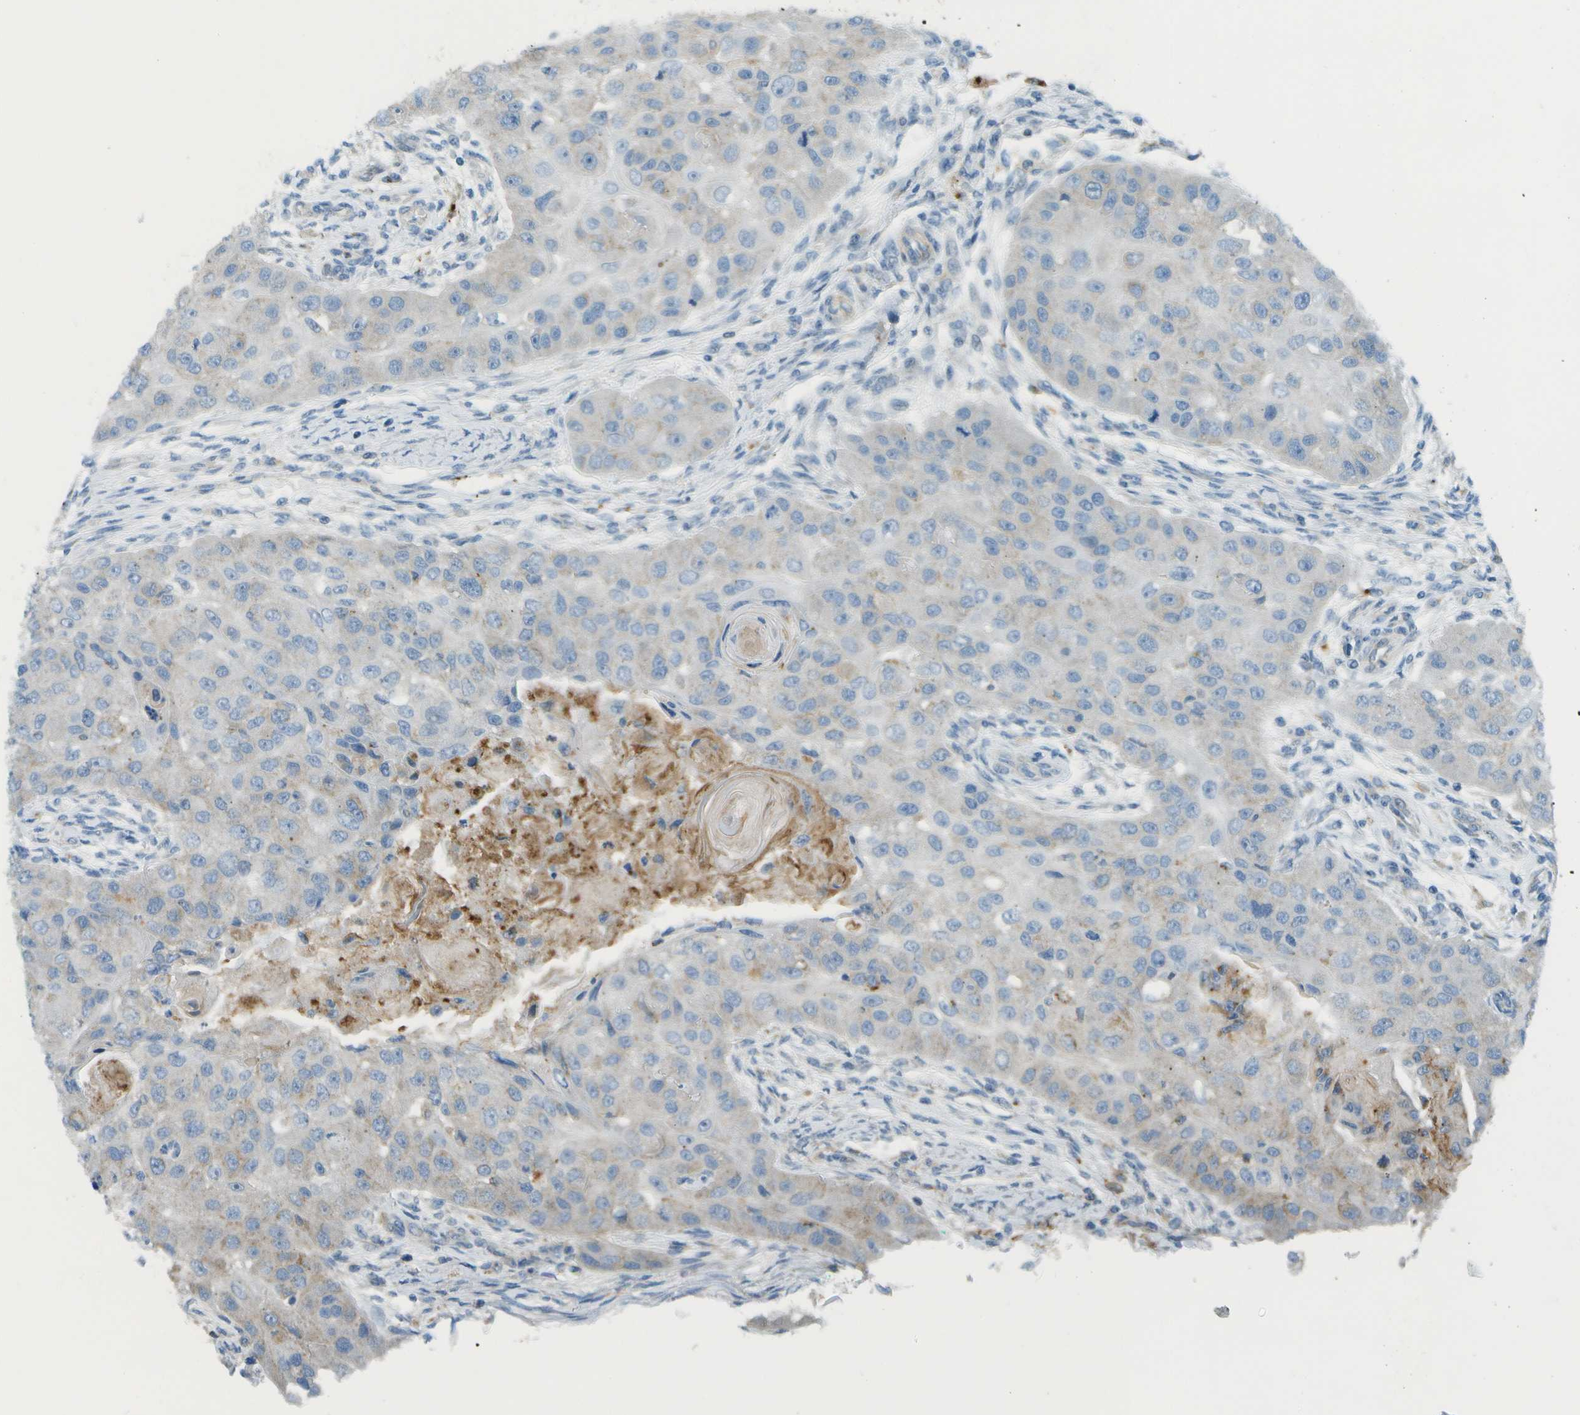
{"staining": {"intensity": "negative", "quantity": "none", "location": "none"}, "tissue": "head and neck cancer", "cell_type": "Tumor cells", "image_type": "cancer", "snomed": [{"axis": "morphology", "description": "Normal tissue, NOS"}, {"axis": "morphology", "description": "Squamous cell carcinoma, NOS"}, {"axis": "topography", "description": "Skeletal muscle"}, {"axis": "topography", "description": "Head-Neck"}], "caption": "High power microscopy micrograph of an immunohistochemistry image of head and neck squamous cell carcinoma, revealing no significant positivity in tumor cells.", "gene": "MYH11", "patient": {"sex": "male", "age": 51}}